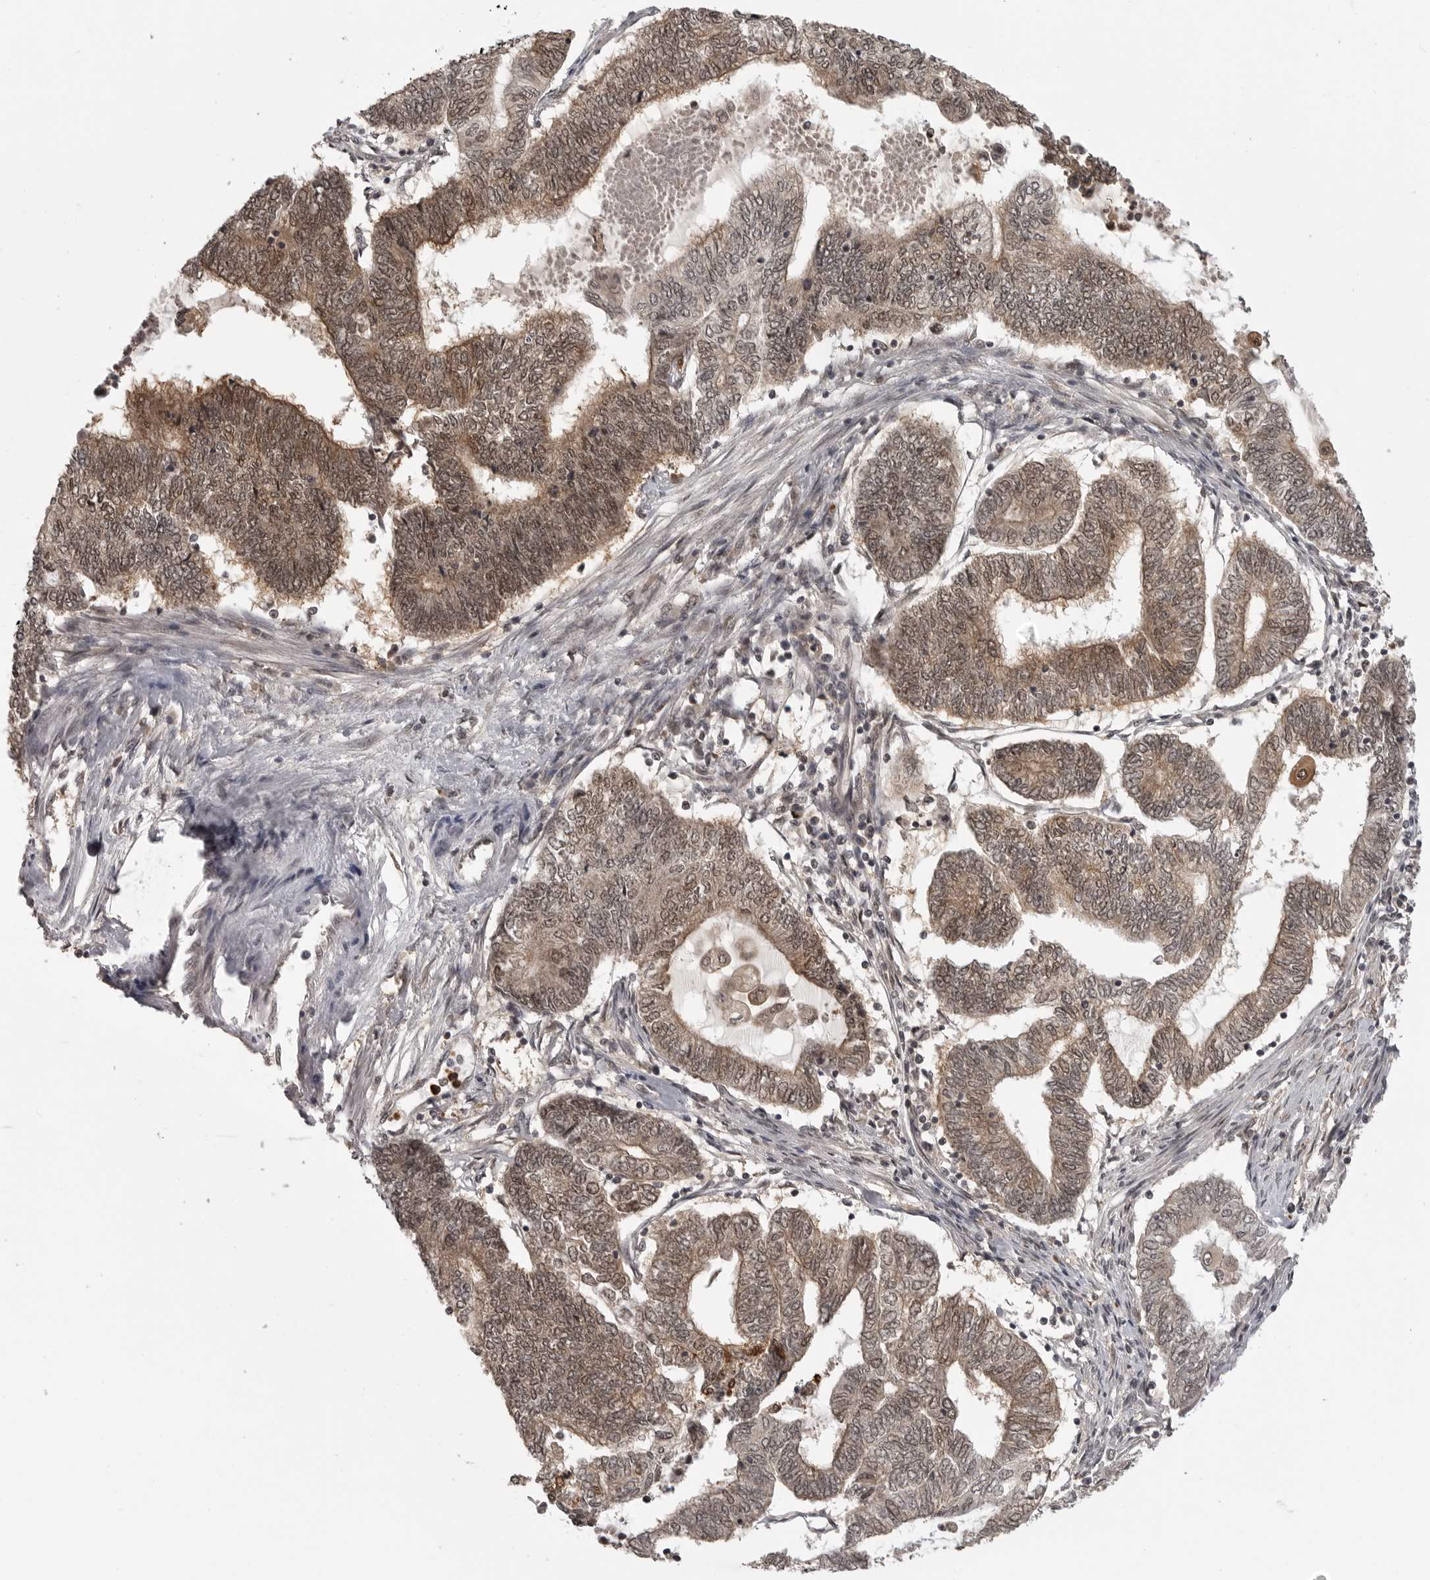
{"staining": {"intensity": "moderate", "quantity": ">75%", "location": "cytoplasmic/membranous,nuclear"}, "tissue": "endometrial cancer", "cell_type": "Tumor cells", "image_type": "cancer", "snomed": [{"axis": "morphology", "description": "Adenocarcinoma, NOS"}, {"axis": "topography", "description": "Uterus"}, {"axis": "topography", "description": "Endometrium"}], "caption": "Endometrial cancer tissue reveals moderate cytoplasmic/membranous and nuclear staining in approximately >75% of tumor cells, visualized by immunohistochemistry. (brown staining indicates protein expression, while blue staining denotes nuclei).", "gene": "PEG3", "patient": {"sex": "female", "age": 70}}